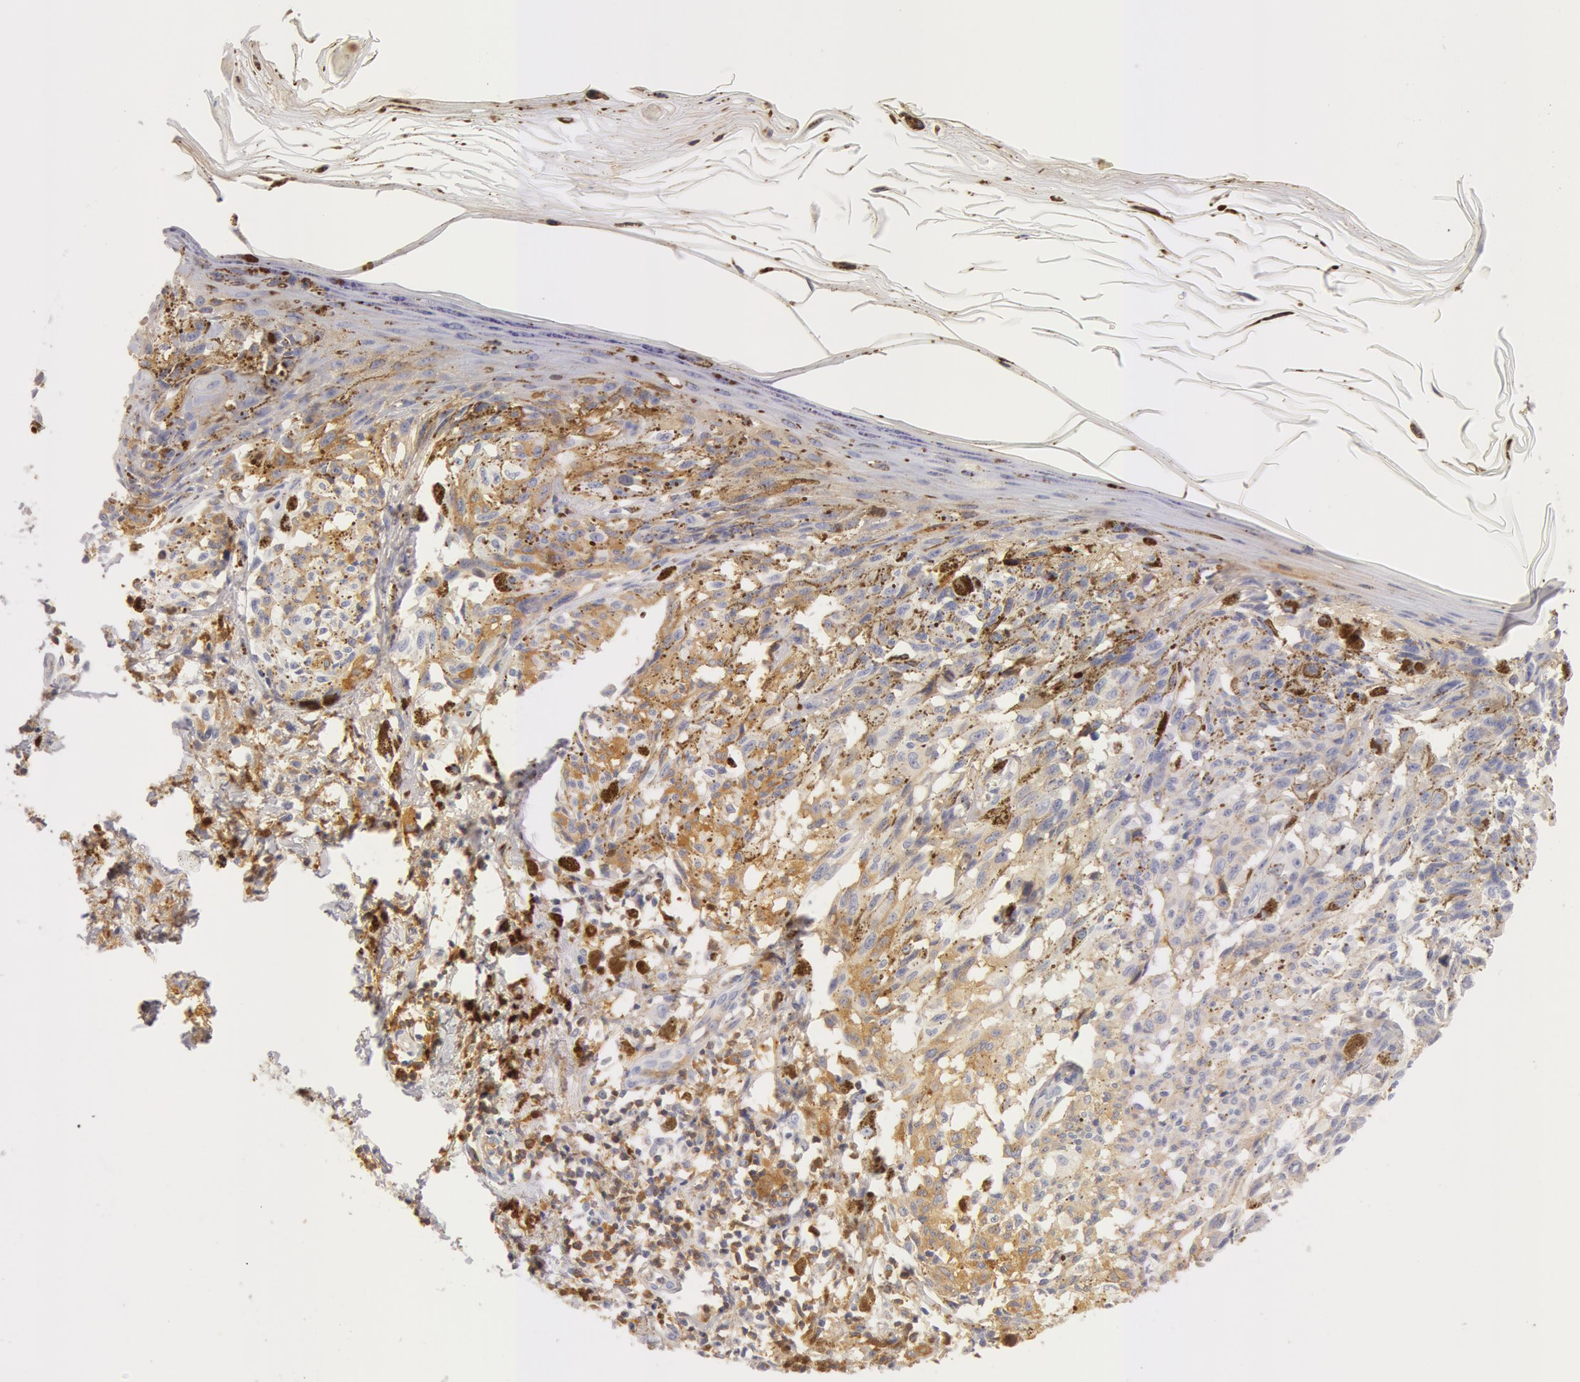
{"staining": {"intensity": "weak", "quantity": "25%-75%", "location": "cytoplasmic/membranous"}, "tissue": "melanoma", "cell_type": "Tumor cells", "image_type": "cancer", "snomed": [{"axis": "morphology", "description": "Malignant melanoma, NOS"}, {"axis": "topography", "description": "Skin"}], "caption": "The immunohistochemical stain highlights weak cytoplasmic/membranous staining in tumor cells of malignant melanoma tissue. The staining was performed using DAB, with brown indicating positive protein expression. Nuclei are stained blue with hematoxylin.", "gene": "GC", "patient": {"sex": "female", "age": 72}}